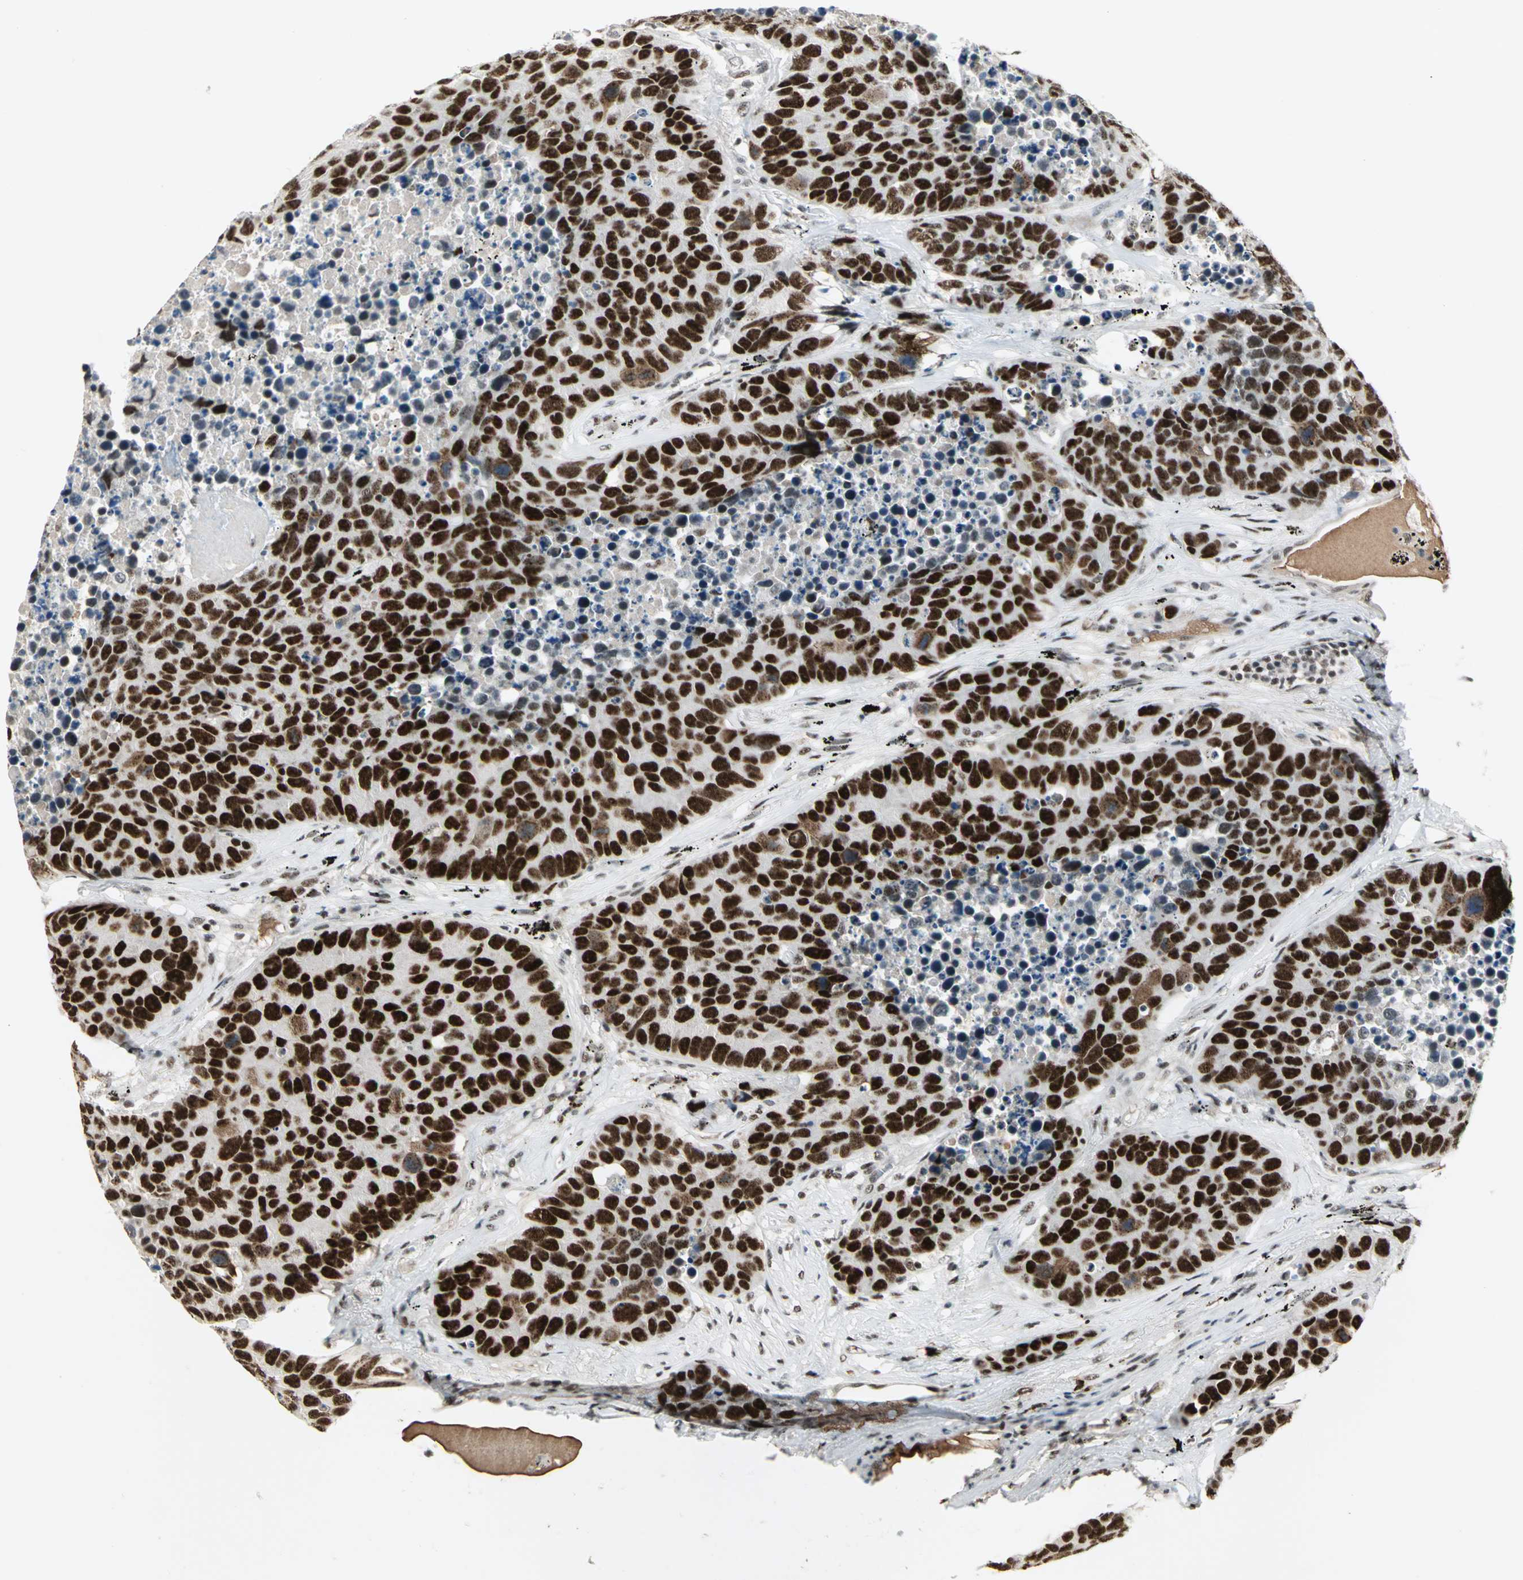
{"staining": {"intensity": "strong", "quantity": ">75%", "location": "nuclear"}, "tissue": "carcinoid", "cell_type": "Tumor cells", "image_type": "cancer", "snomed": [{"axis": "morphology", "description": "Carcinoid, malignant, NOS"}, {"axis": "topography", "description": "Lung"}], "caption": "This is an image of immunohistochemistry (IHC) staining of carcinoid, which shows strong expression in the nuclear of tumor cells.", "gene": "CCNT1", "patient": {"sex": "male", "age": 60}}